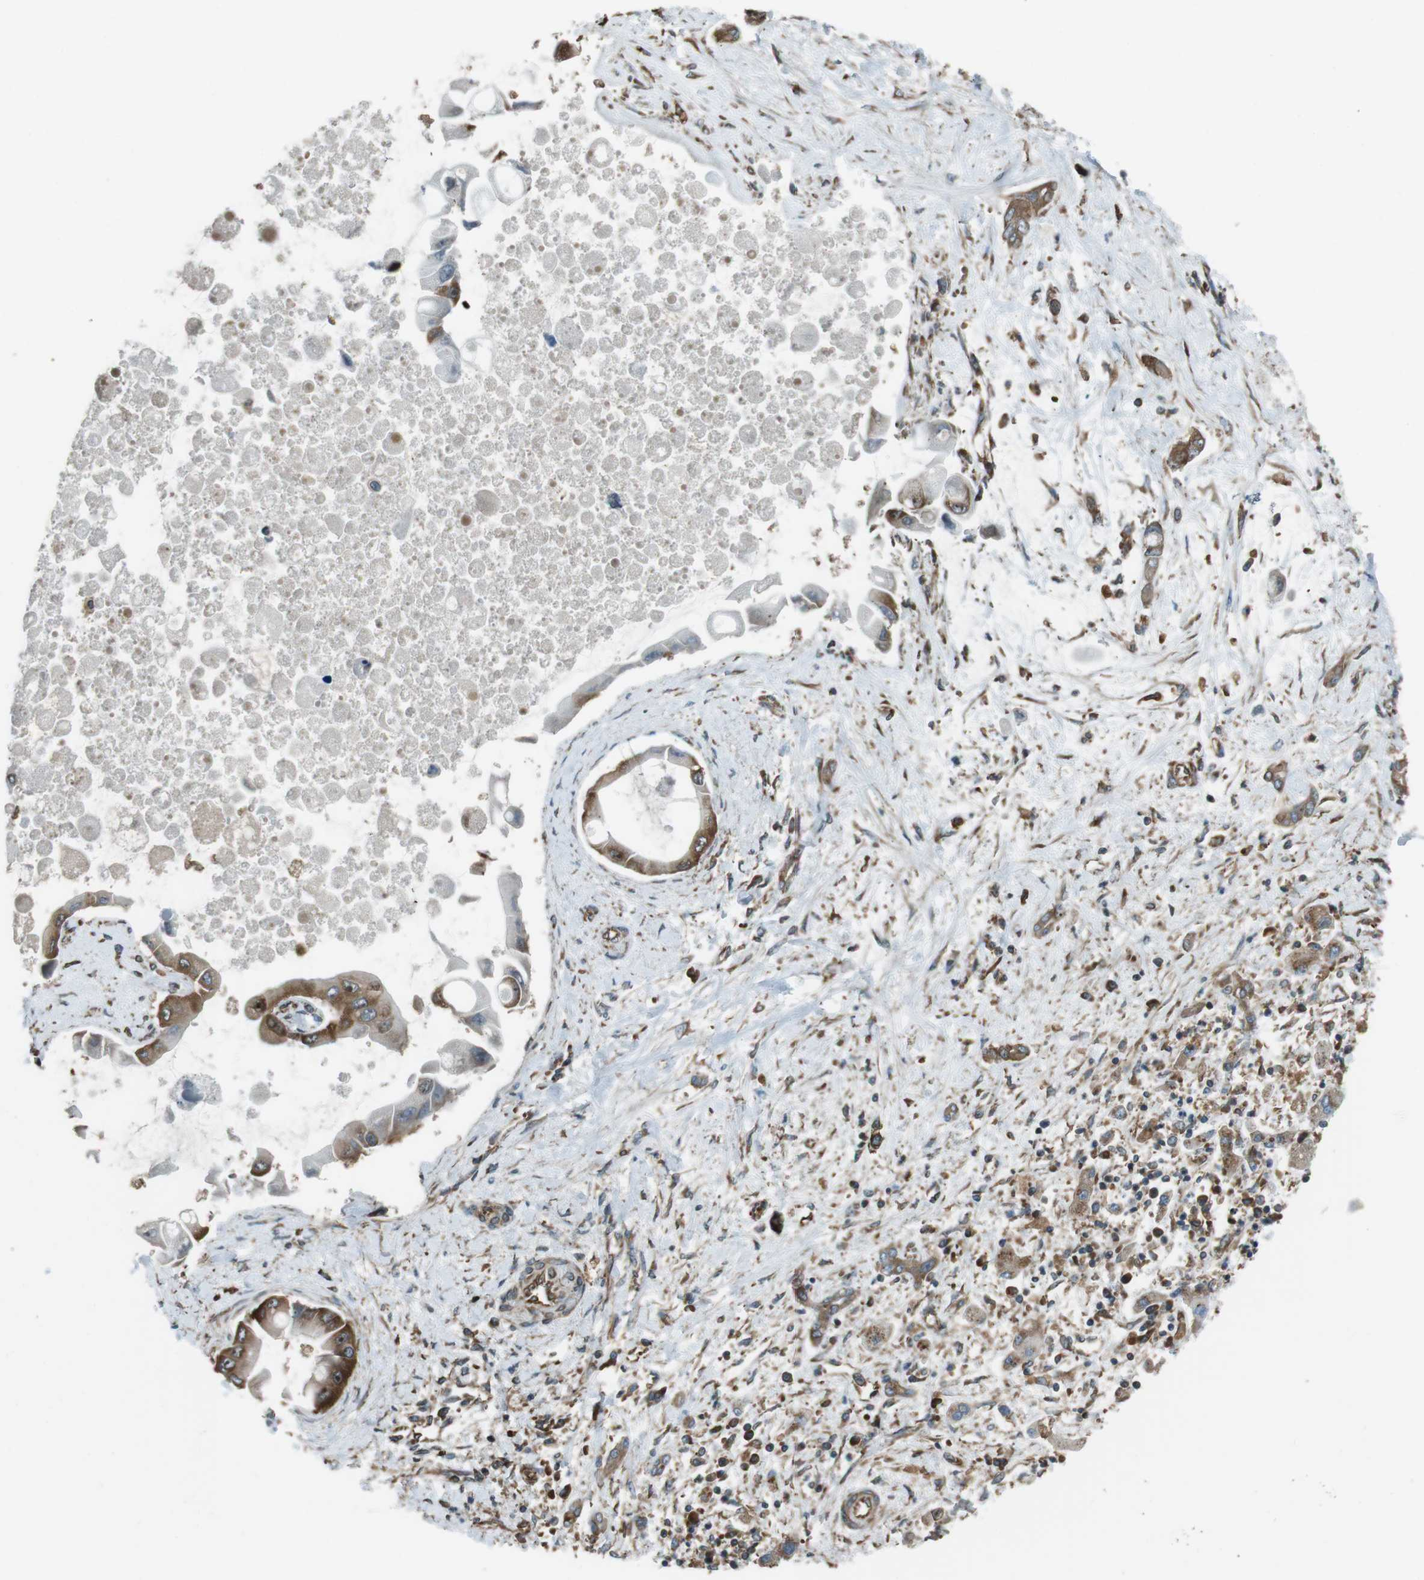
{"staining": {"intensity": "moderate", "quantity": "25%-75%", "location": "cytoplasmic/membranous"}, "tissue": "liver cancer", "cell_type": "Tumor cells", "image_type": "cancer", "snomed": [{"axis": "morphology", "description": "Cholangiocarcinoma"}, {"axis": "topography", "description": "Liver"}], "caption": "About 25%-75% of tumor cells in liver cancer display moderate cytoplasmic/membranous protein positivity as visualized by brown immunohistochemical staining.", "gene": "PA2G4", "patient": {"sex": "male", "age": 50}}